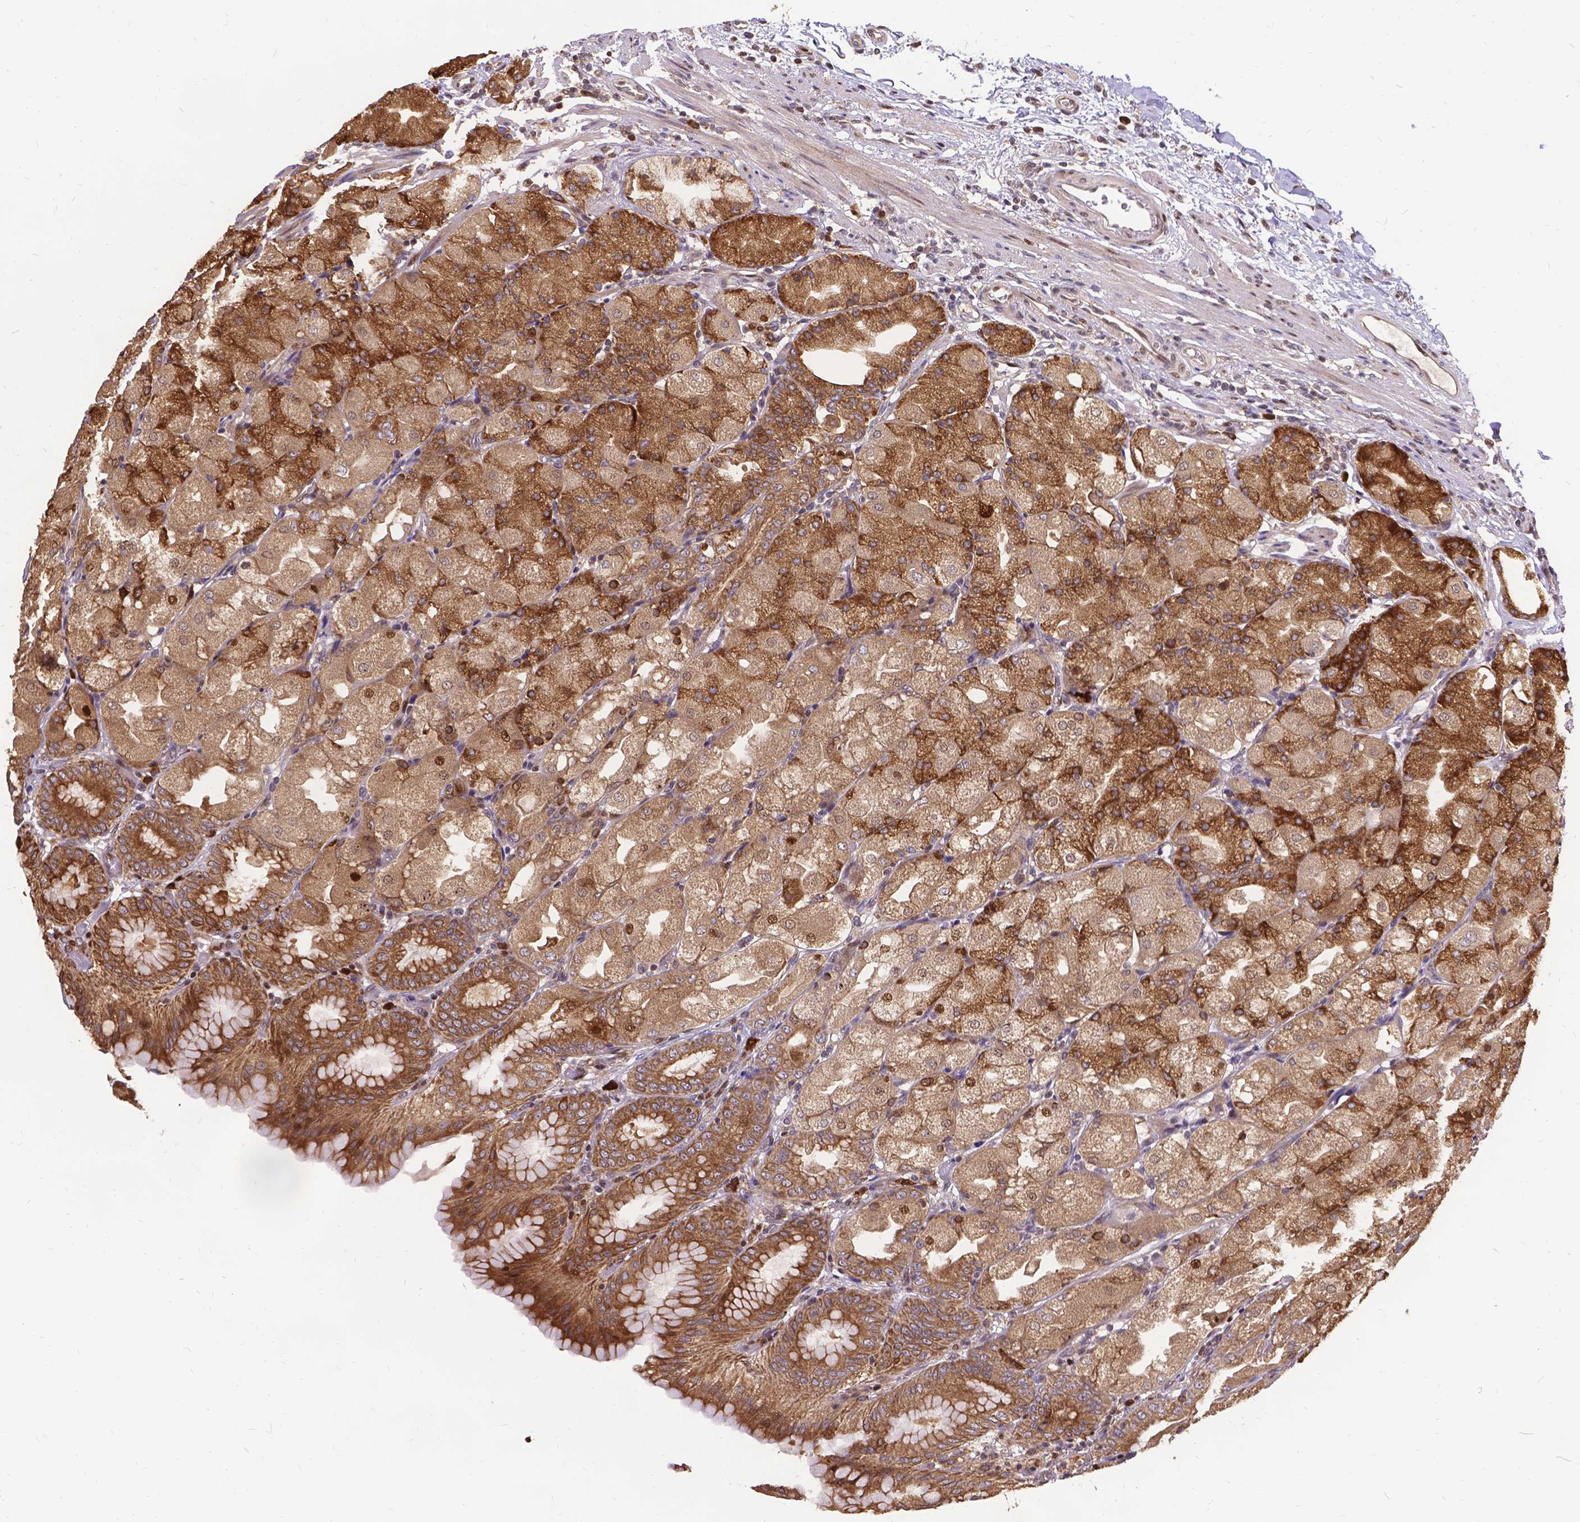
{"staining": {"intensity": "weak", "quantity": ">75%", "location": "cytoplasmic/membranous"}, "tissue": "stomach", "cell_type": "Glandular cells", "image_type": "normal", "snomed": [{"axis": "morphology", "description": "Normal tissue, NOS"}, {"axis": "topography", "description": "Stomach, upper"}, {"axis": "topography", "description": "Stomach"}, {"axis": "topography", "description": "Stomach, lower"}], "caption": "Unremarkable stomach shows weak cytoplasmic/membranous positivity in about >75% of glandular cells (IHC, brightfield microscopy, high magnification)..", "gene": "DENND6A", "patient": {"sex": "male", "age": 62}}